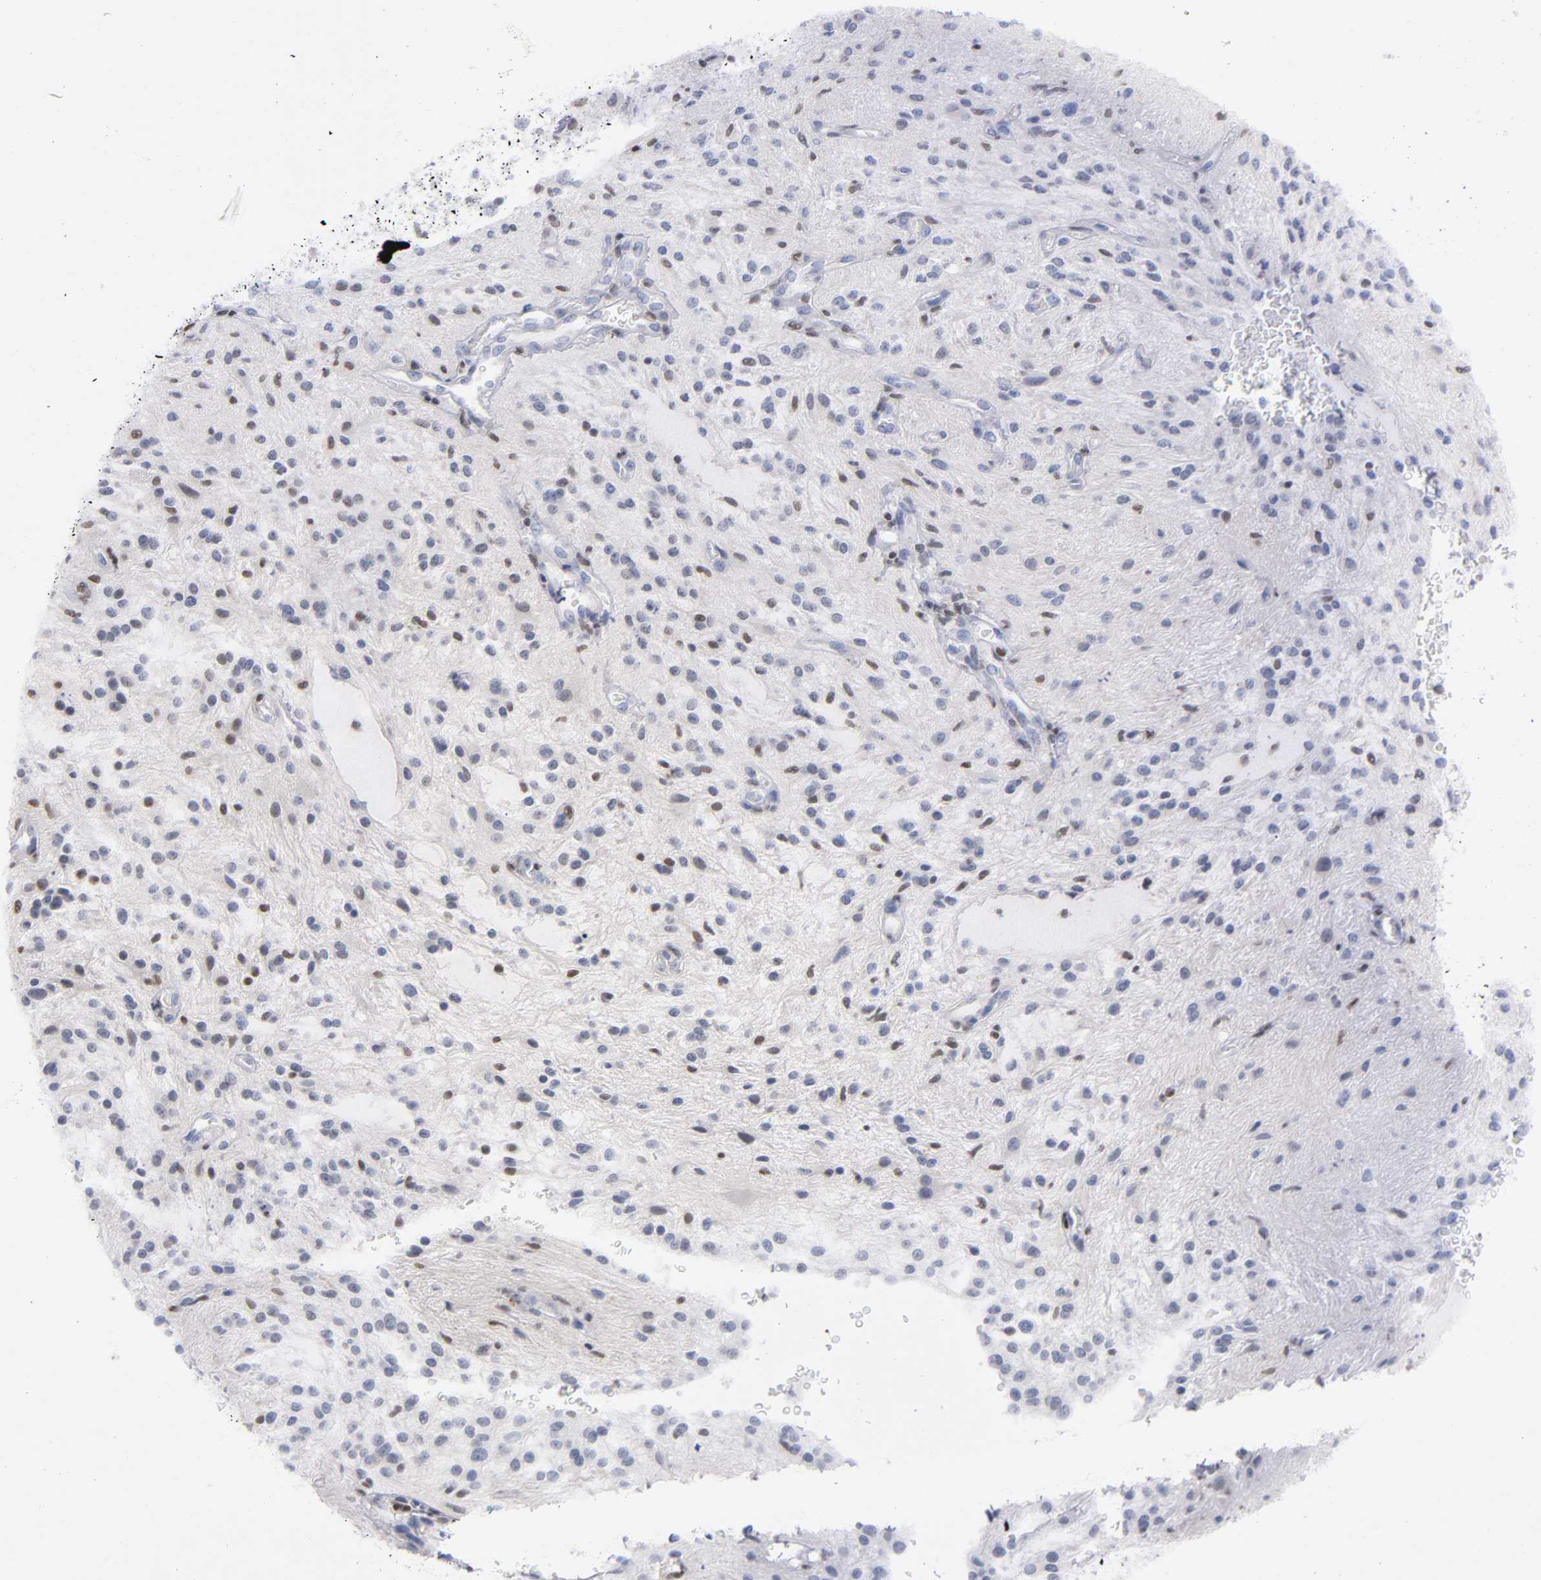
{"staining": {"intensity": "moderate", "quantity": "<25%", "location": "nuclear"}, "tissue": "glioma", "cell_type": "Tumor cells", "image_type": "cancer", "snomed": [{"axis": "morphology", "description": "Glioma, malignant, NOS"}, {"axis": "topography", "description": "Cerebellum"}], "caption": "Immunohistochemical staining of human glioma reveals low levels of moderate nuclear positivity in about <25% of tumor cells.", "gene": "RUNX1", "patient": {"sex": "female", "age": 10}}